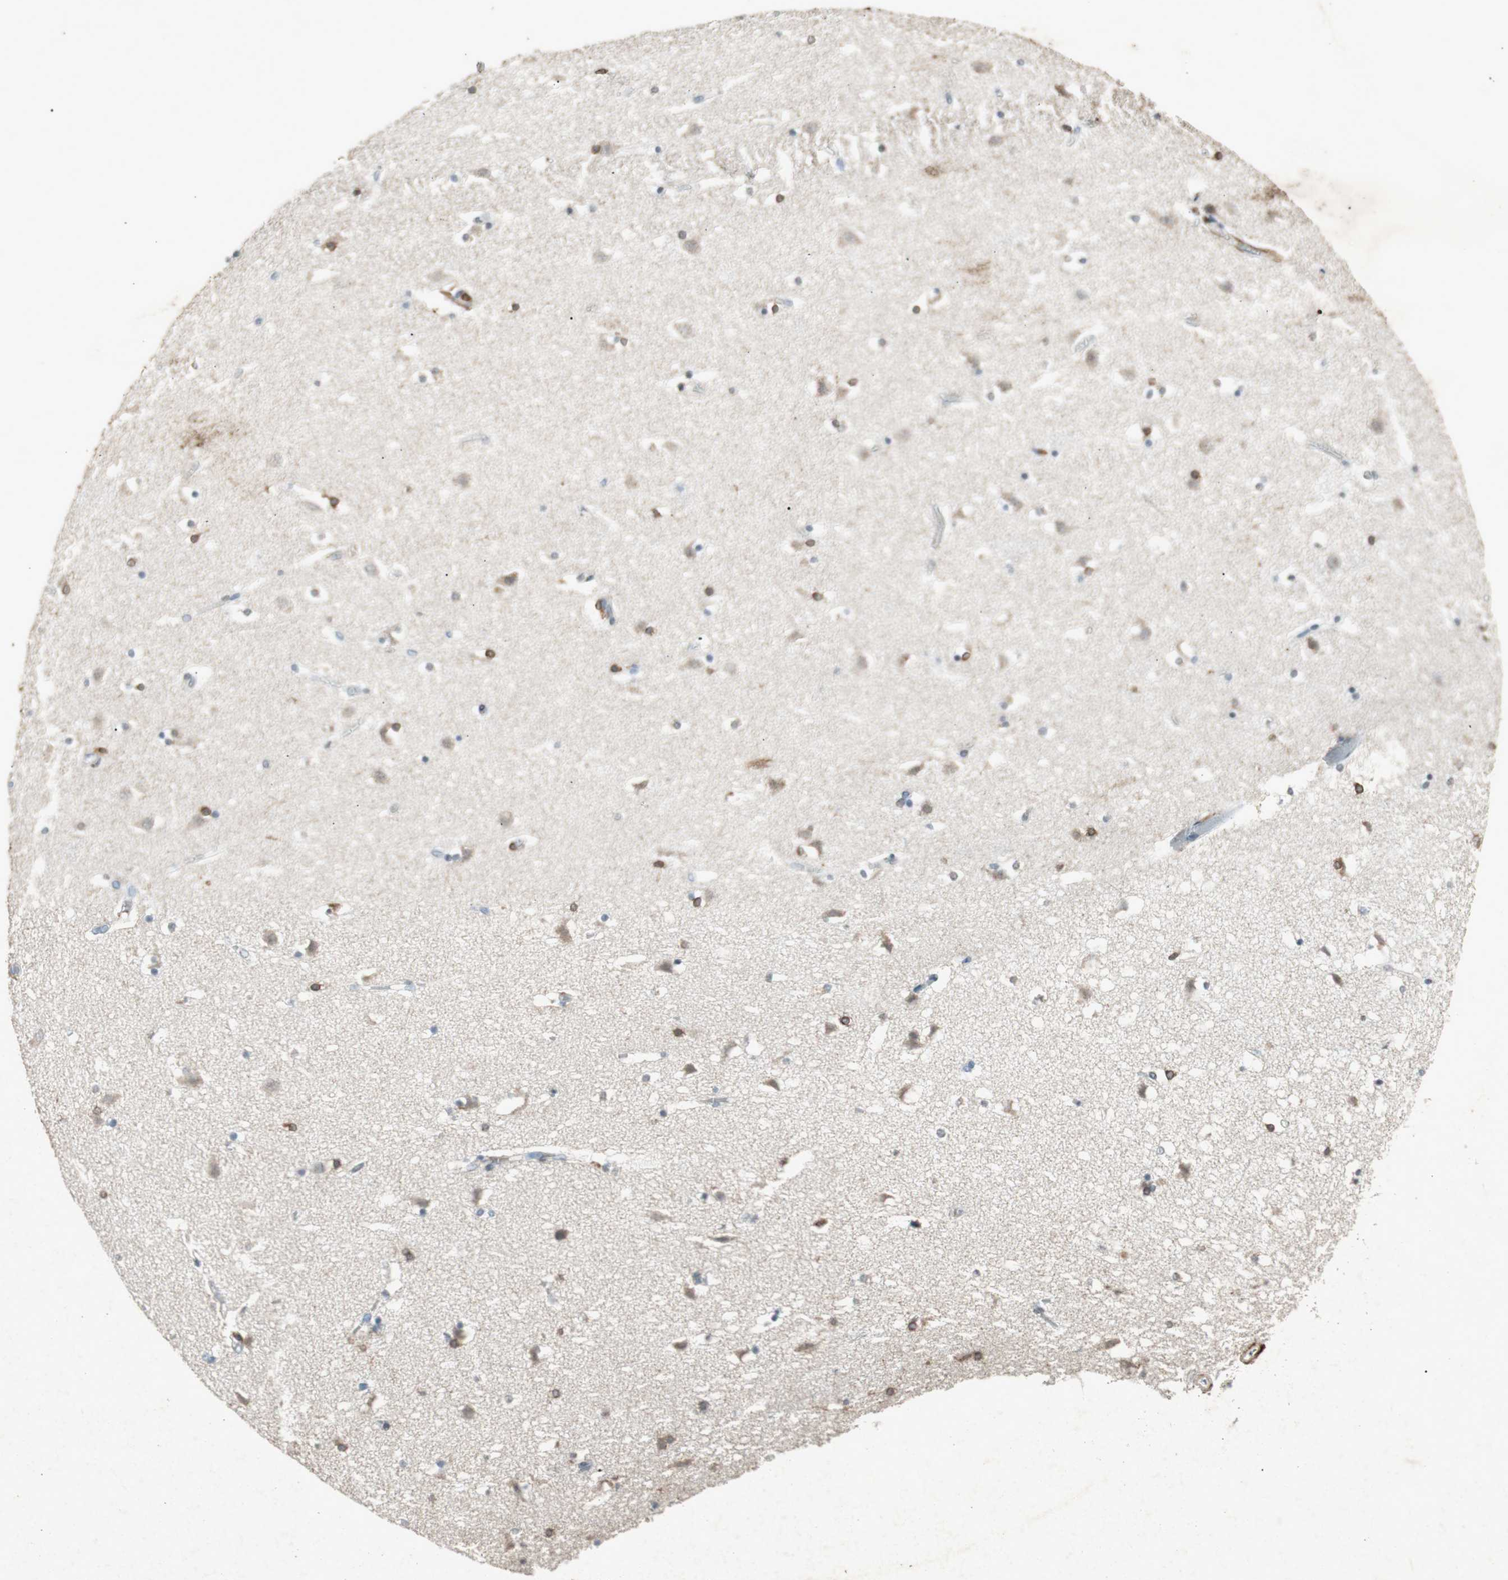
{"staining": {"intensity": "moderate", "quantity": "<25%", "location": "cytoplasmic/membranous"}, "tissue": "caudate", "cell_type": "Glial cells", "image_type": "normal", "snomed": [{"axis": "morphology", "description": "Normal tissue, NOS"}, {"axis": "topography", "description": "Lateral ventricle wall"}], "caption": "A low amount of moderate cytoplasmic/membranous positivity is identified in approximately <25% of glial cells in normal caudate.", "gene": "TYROBP", "patient": {"sex": "male", "age": 45}}